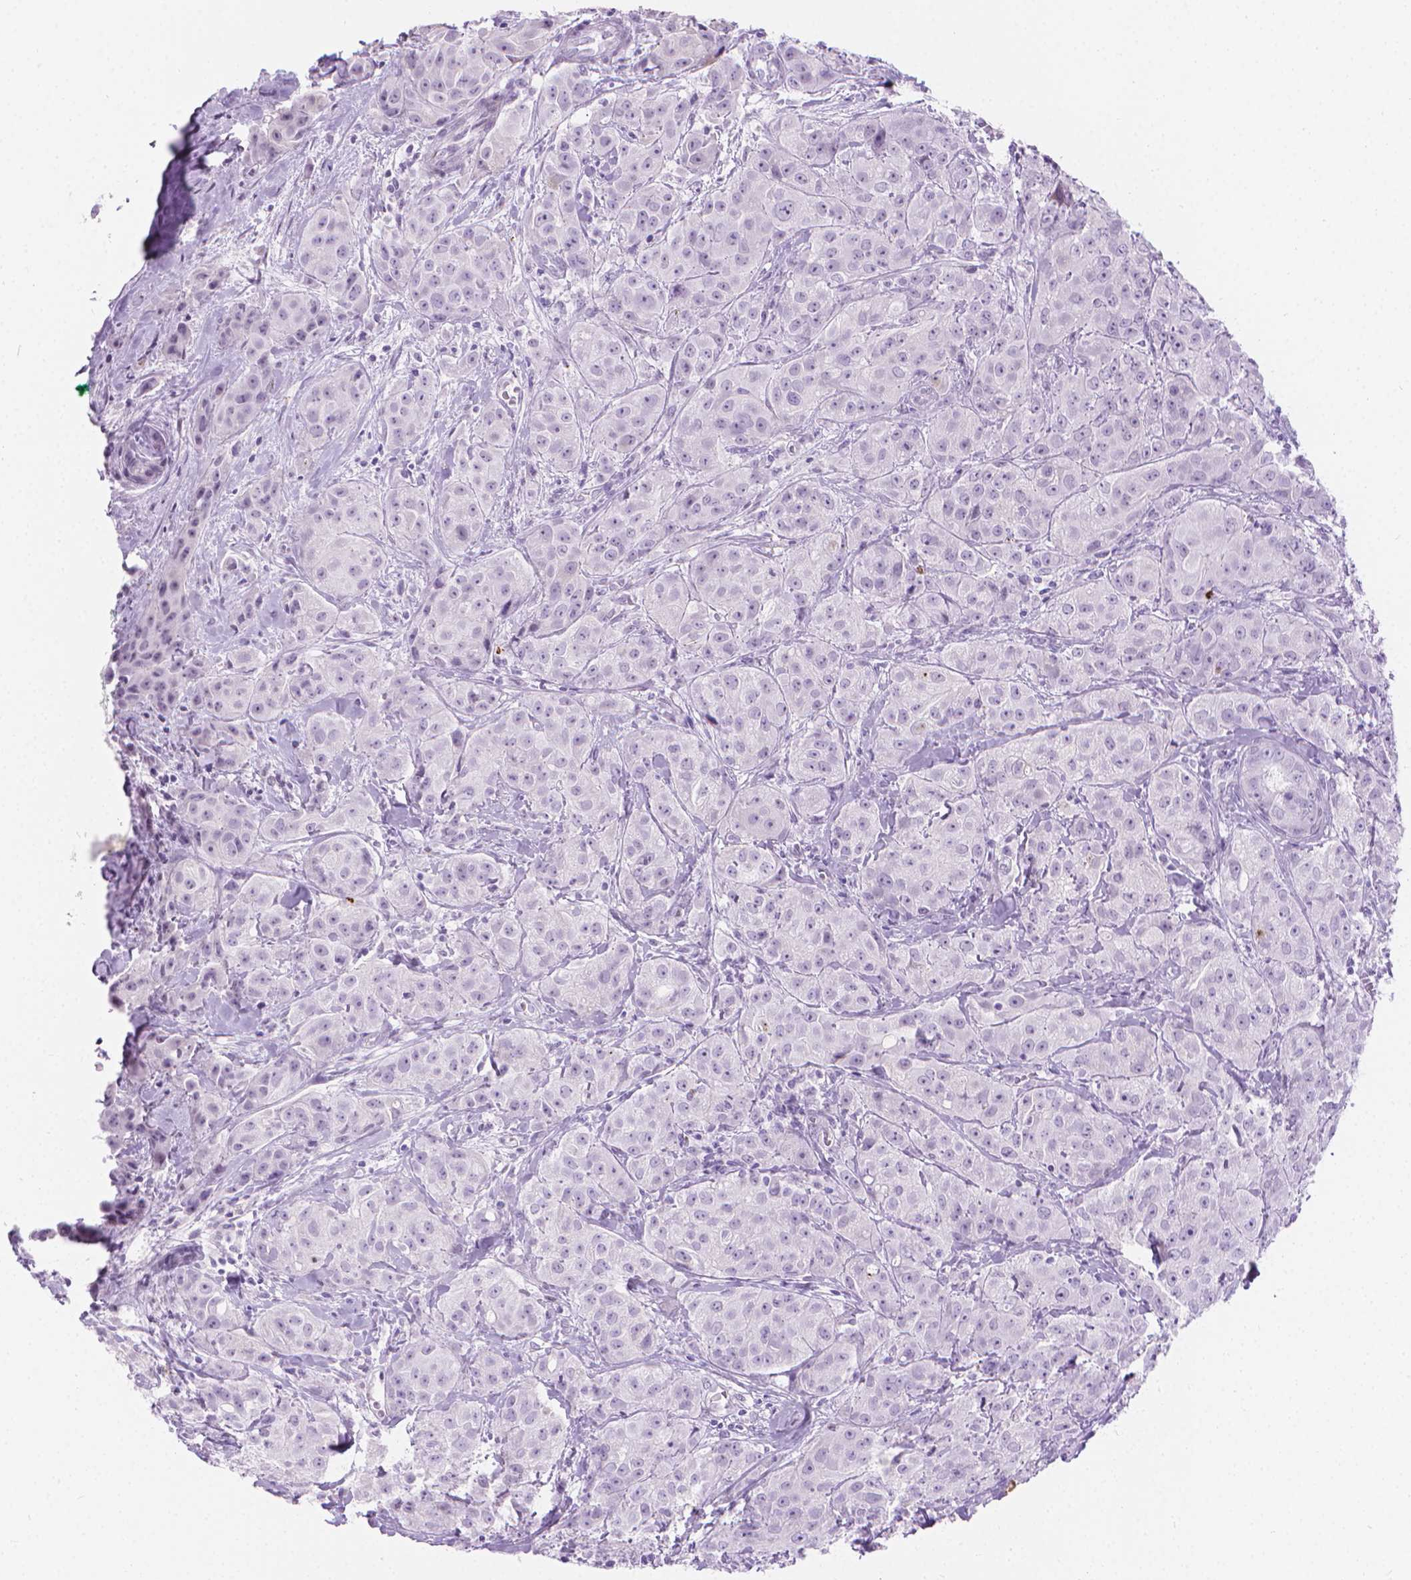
{"staining": {"intensity": "negative", "quantity": "none", "location": "none"}, "tissue": "breast cancer", "cell_type": "Tumor cells", "image_type": "cancer", "snomed": [{"axis": "morphology", "description": "Duct carcinoma"}, {"axis": "topography", "description": "Breast"}], "caption": "Immunohistochemical staining of breast cancer (invasive ductal carcinoma) reveals no significant staining in tumor cells. Nuclei are stained in blue.", "gene": "CFAP52", "patient": {"sex": "female", "age": 43}}